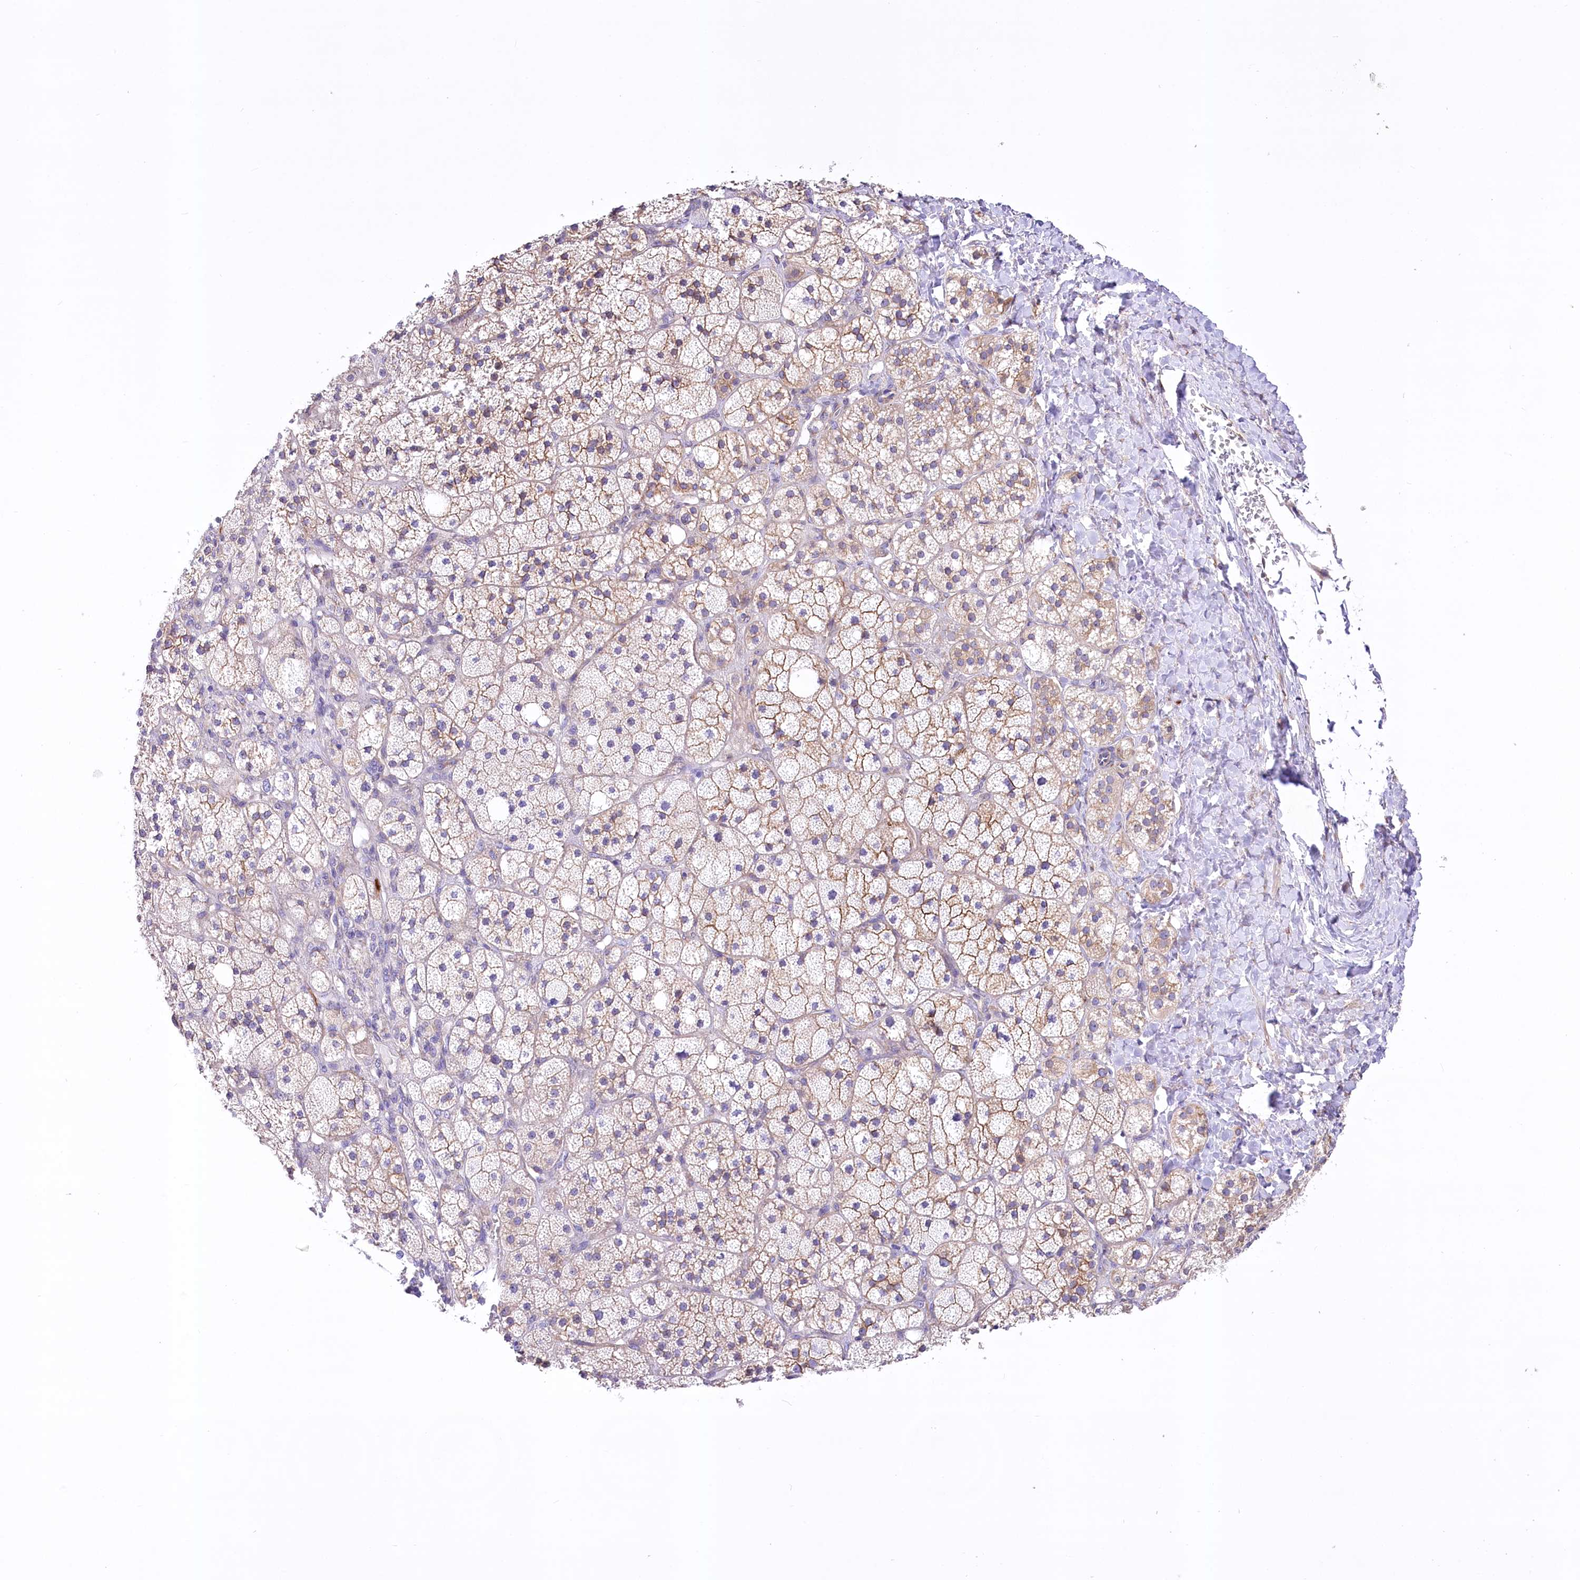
{"staining": {"intensity": "moderate", "quantity": "<25%", "location": "cytoplasmic/membranous"}, "tissue": "adrenal gland", "cell_type": "Glandular cells", "image_type": "normal", "snomed": [{"axis": "morphology", "description": "Normal tissue, NOS"}, {"axis": "topography", "description": "Adrenal gland"}], "caption": "DAB immunohistochemical staining of unremarkable adrenal gland exhibits moderate cytoplasmic/membranous protein positivity in approximately <25% of glandular cells.", "gene": "LRRC34", "patient": {"sex": "male", "age": 61}}